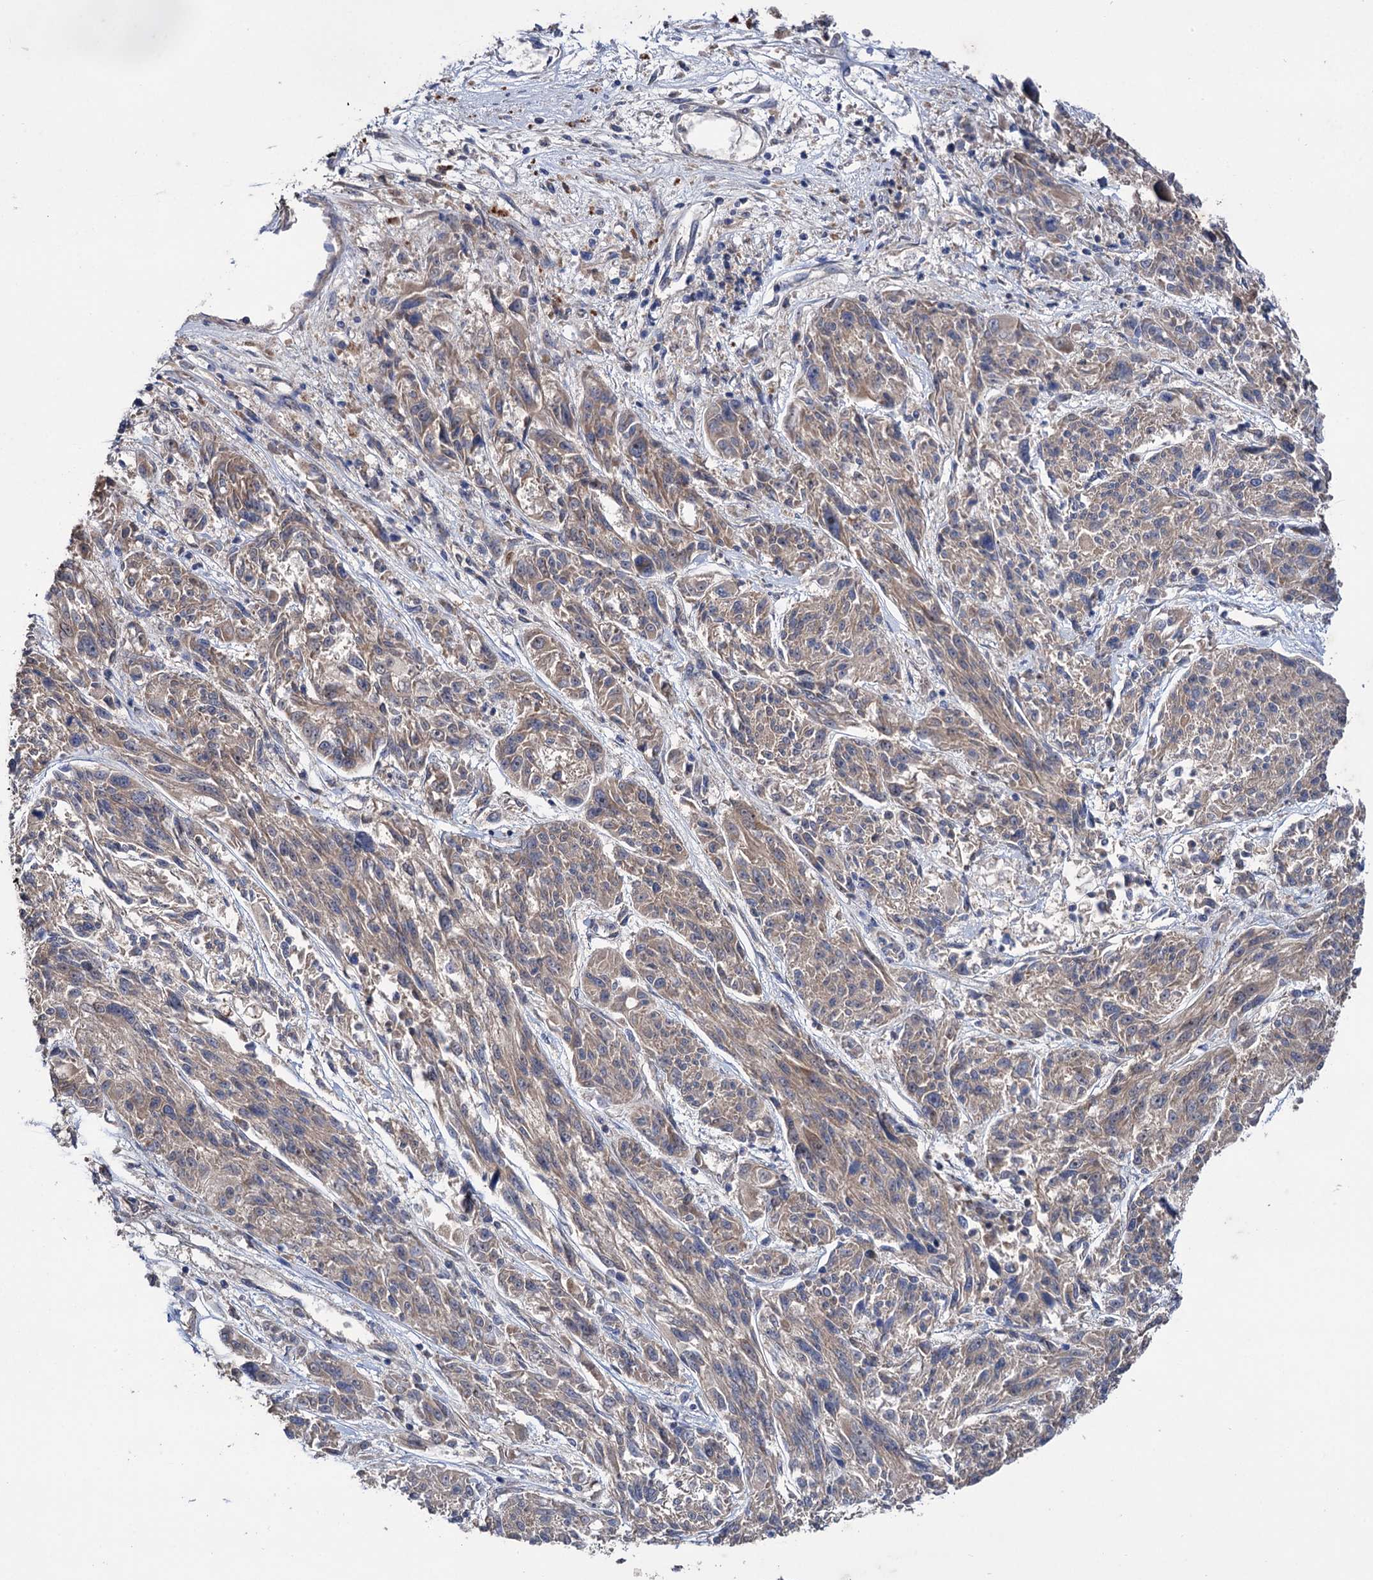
{"staining": {"intensity": "weak", "quantity": "25%-75%", "location": "cytoplasmic/membranous"}, "tissue": "melanoma", "cell_type": "Tumor cells", "image_type": "cancer", "snomed": [{"axis": "morphology", "description": "Malignant melanoma, NOS"}, {"axis": "topography", "description": "Skin"}], "caption": "DAB immunohistochemical staining of malignant melanoma displays weak cytoplasmic/membranous protein staining in approximately 25%-75% of tumor cells. The staining was performed using DAB (3,3'-diaminobenzidine), with brown indicating positive protein expression. Nuclei are stained blue with hematoxylin.", "gene": "CLPB", "patient": {"sex": "male", "age": 53}}